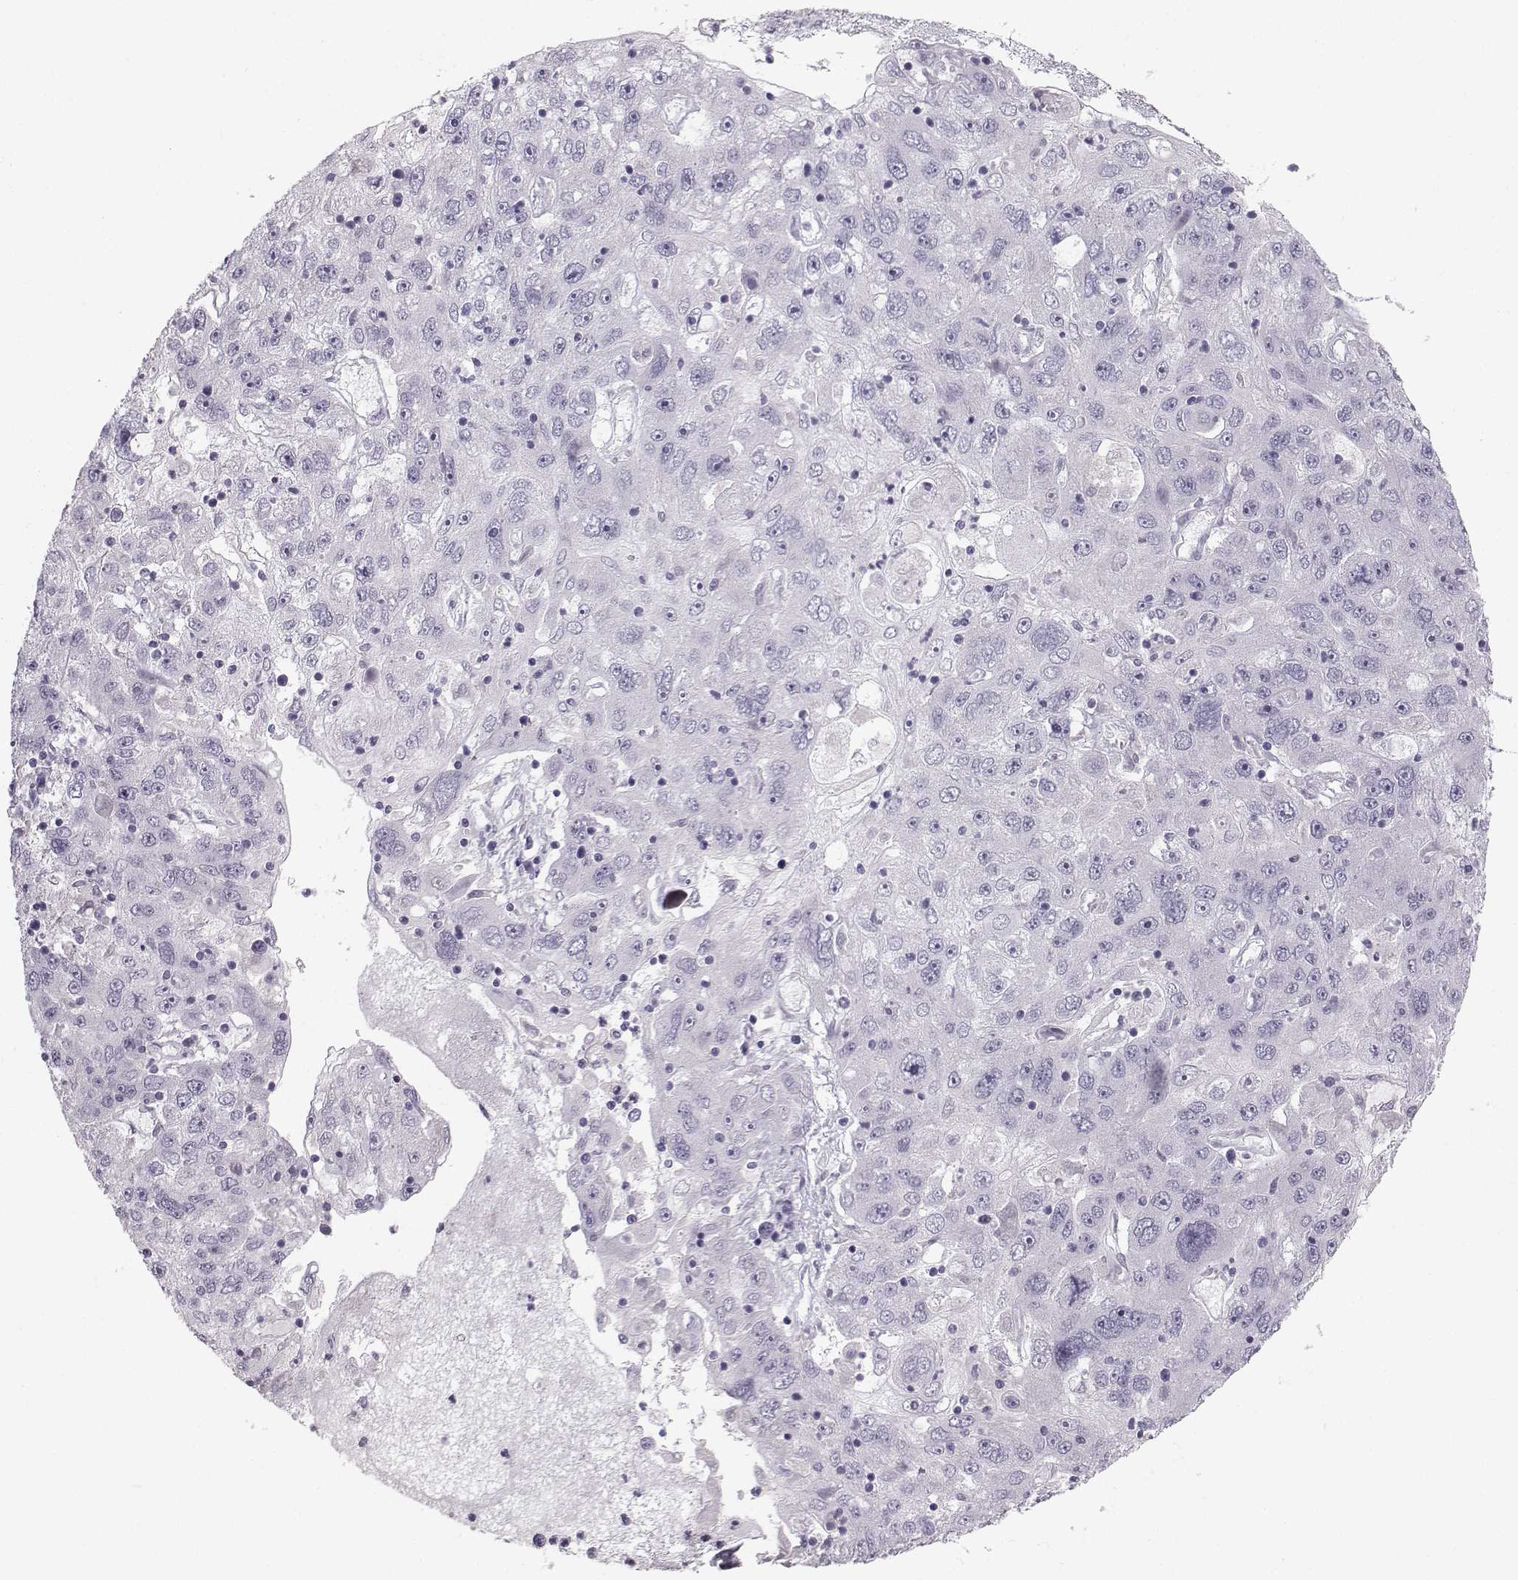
{"staining": {"intensity": "negative", "quantity": "none", "location": "none"}, "tissue": "stomach cancer", "cell_type": "Tumor cells", "image_type": "cancer", "snomed": [{"axis": "morphology", "description": "Adenocarcinoma, NOS"}, {"axis": "topography", "description": "Stomach"}], "caption": "Immunohistochemistry (IHC) micrograph of stomach adenocarcinoma stained for a protein (brown), which exhibits no expression in tumor cells.", "gene": "CASR", "patient": {"sex": "male", "age": 56}}